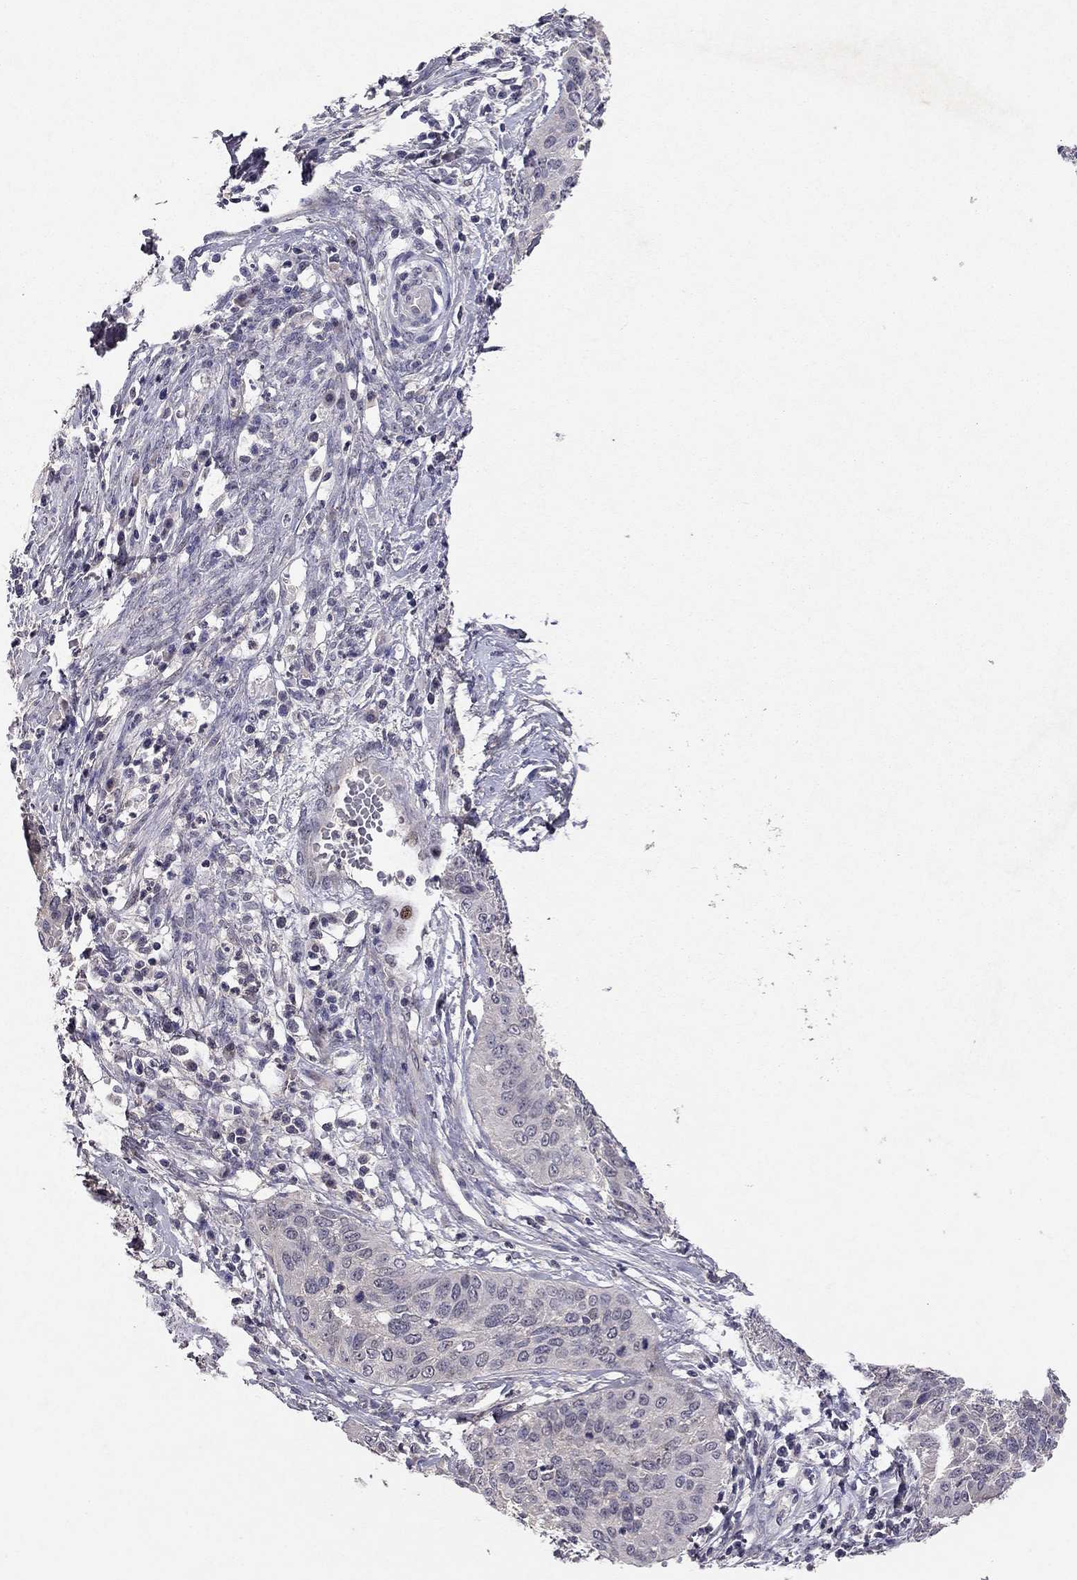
{"staining": {"intensity": "negative", "quantity": "none", "location": "none"}, "tissue": "cervical cancer", "cell_type": "Tumor cells", "image_type": "cancer", "snomed": [{"axis": "morphology", "description": "Normal tissue, NOS"}, {"axis": "morphology", "description": "Squamous cell carcinoma, NOS"}, {"axis": "topography", "description": "Cervix"}], "caption": "The image reveals no staining of tumor cells in cervical cancer (squamous cell carcinoma). The staining is performed using DAB brown chromogen with nuclei counter-stained in using hematoxylin.", "gene": "ESR2", "patient": {"sex": "female", "age": 39}}